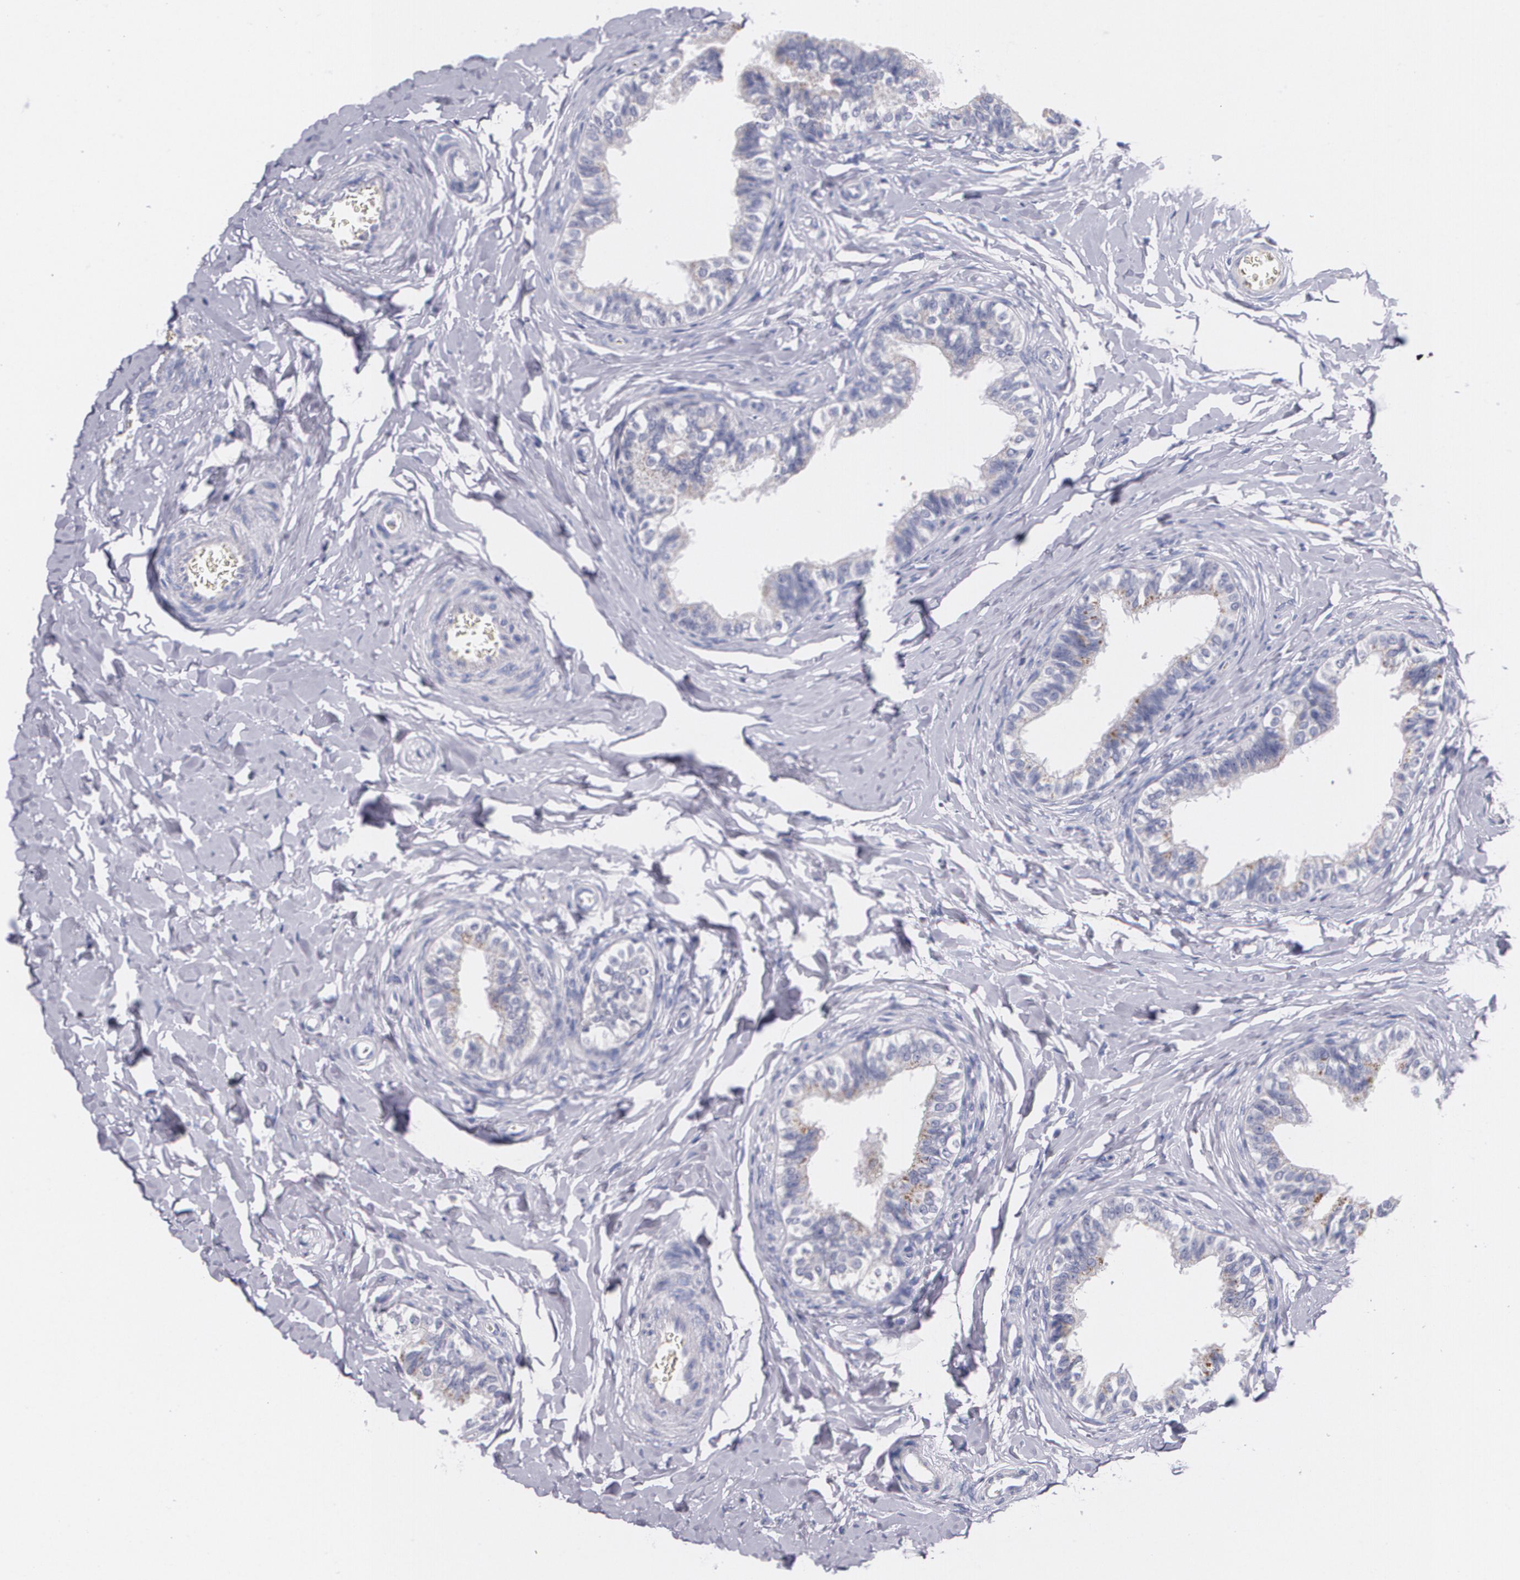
{"staining": {"intensity": "negative", "quantity": "none", "location": "none"}, "tissue": "epididymis", "cell_type": "Glandular cells", "image_type": "normal", "snomed": [{"axis": "morphology", "description": "Normal tissue, NOS"}, {"axis": "topography", "description": "Soft tissue"}, {"axis": "topography", "description": "Epididymis"}], "caption": "An immunohistochemistry micrograph of normal epididymis is shown. There is no staining in glandular cells of epididymis. Brightfield microscopy of immunohistochemistry stained with DAB (brown) and hematoxylin (blue), captured at high magnification.", "gene": "HMMR", "patient": {"sex": "male", "age": 26}}